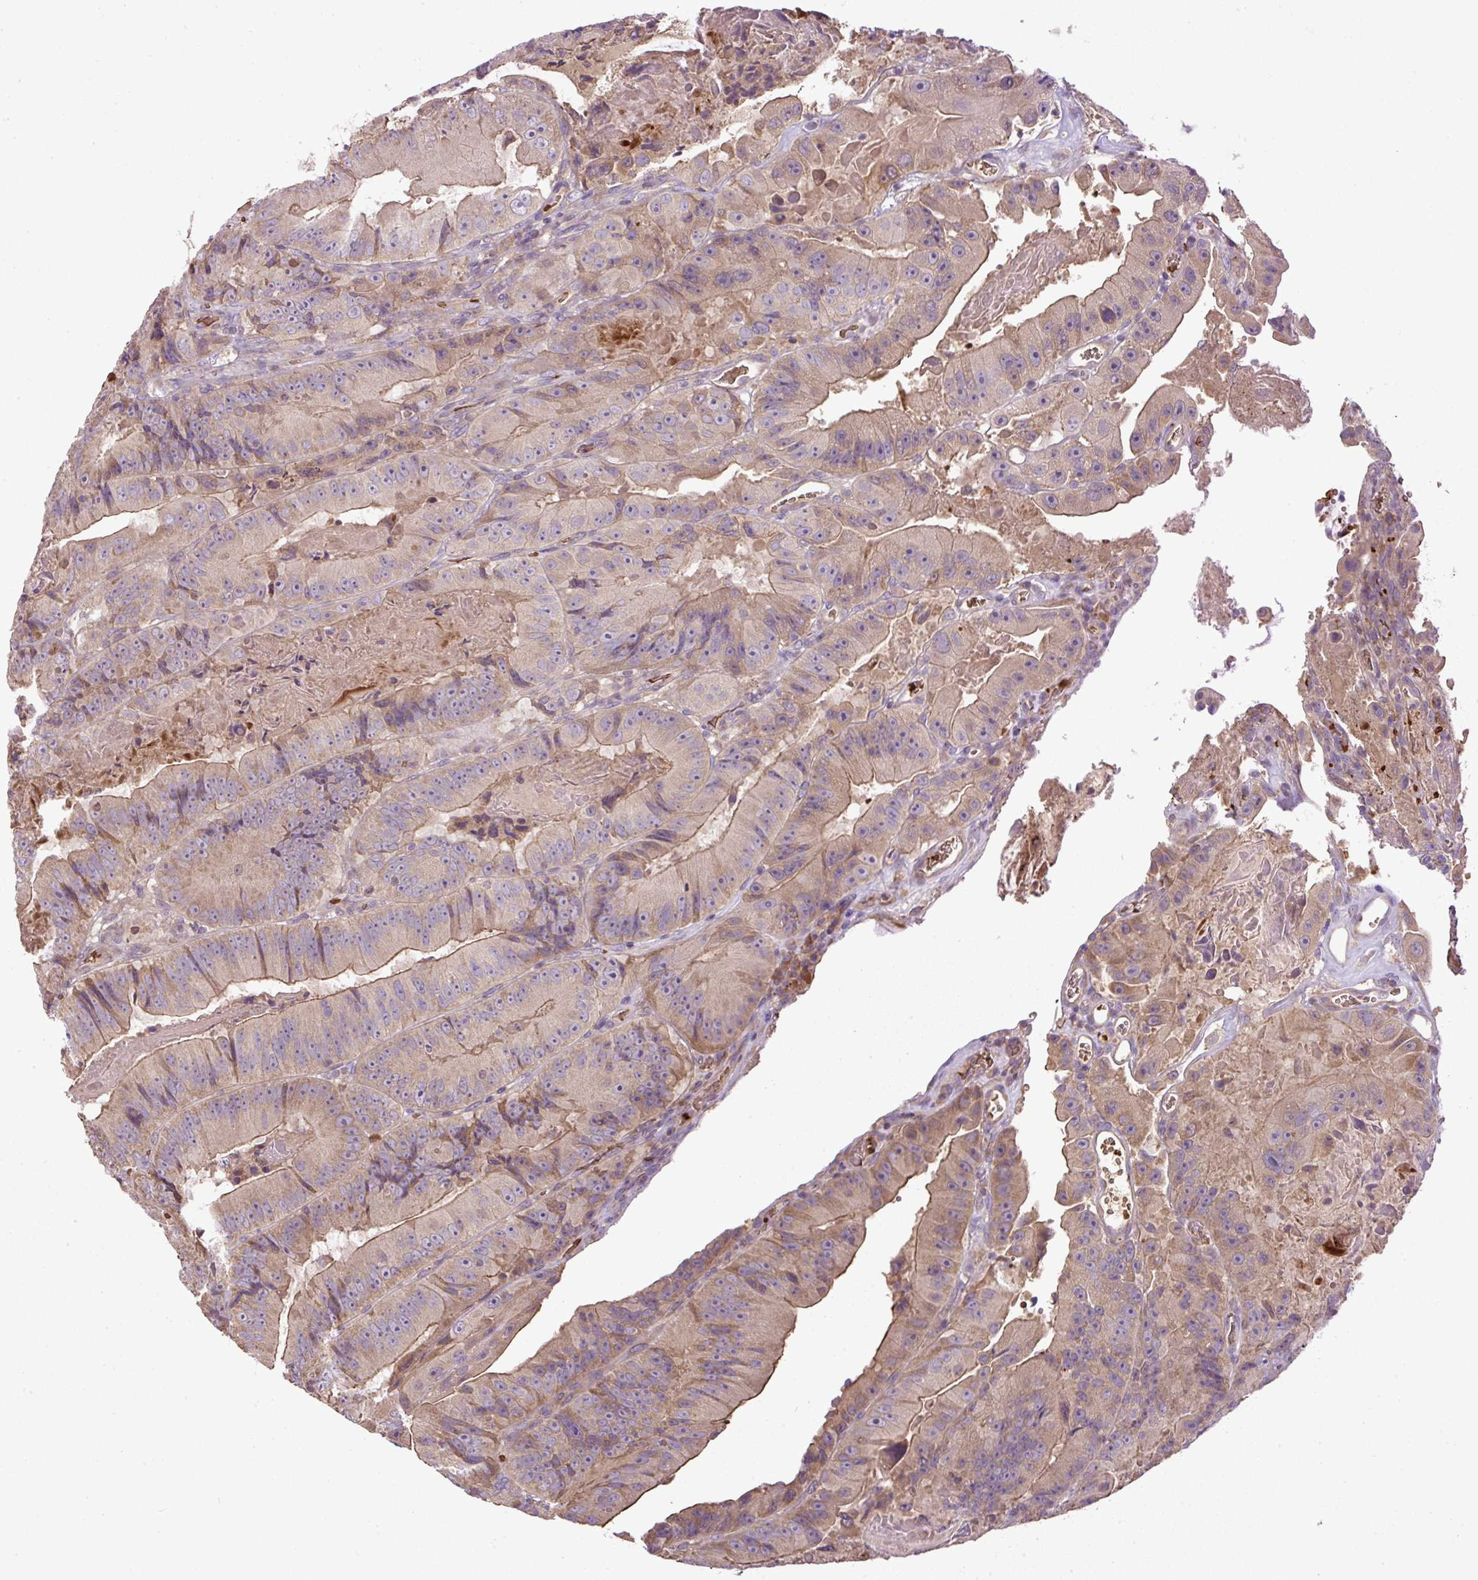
{"staining": {"intensity": "weak", "quantity": ">75%", "location": "cytoplasmic/membranous"}, "tissue": "colorectal cancer", "cell_type": "Tumor cells", "image_type": "cancer", "snomed": [{"axis": "morphology", "description": "Adenocarcinoma, NOS"}, {"axis": "topography", "description": "Colon"}], "caption": "The immunohistochemical stain highlights weak cytoplasmic/membranous positivity in tumor cells of colorectal adenocarcinoma tissue.", "gene": "CXCL13", "patient": {"sex": "female", "age": 86}}